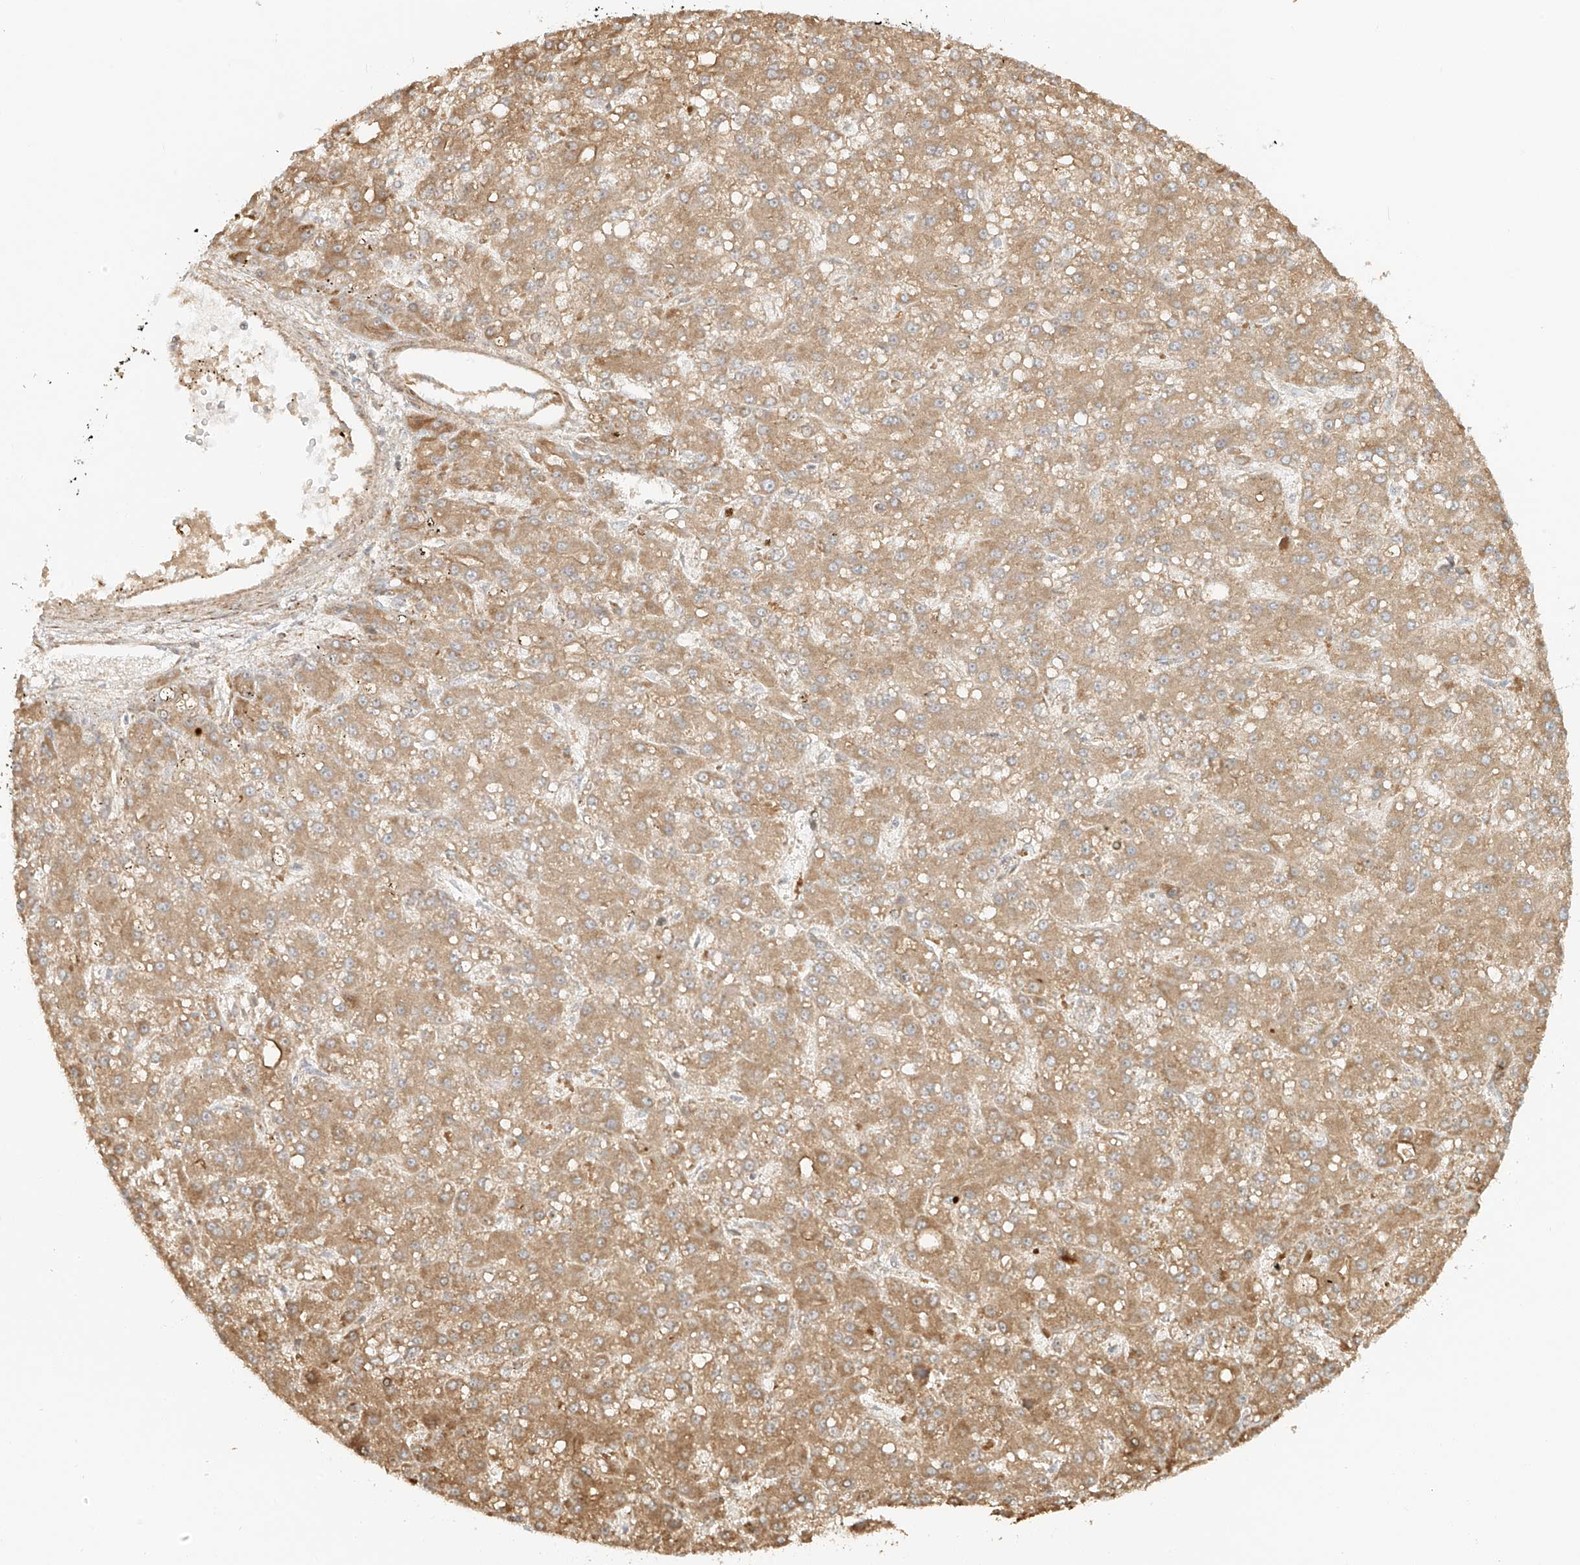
{"staining": {"intensity": "moderate", "quantity": ">75%", "location": "cytoplasmic/membranous"}, "tissue": "liver cancer", "cell_type": "Tumor cells", "image_type": "cancer", "snomed": [{"axis": "morphology", "description": "Carcinoma, Hepatocellular, NOS"}, {"axis": "topography", "description": "Liver"}], "caption": "Liver hepatocellular carcinoma was stained to show a protein in brown. There is medium levels of moderate cytoplasmic/membranous positivity in about >75% of tumor cells.", "gene": "MIPEP", "patient": {"sex": "male", "age": 67}}